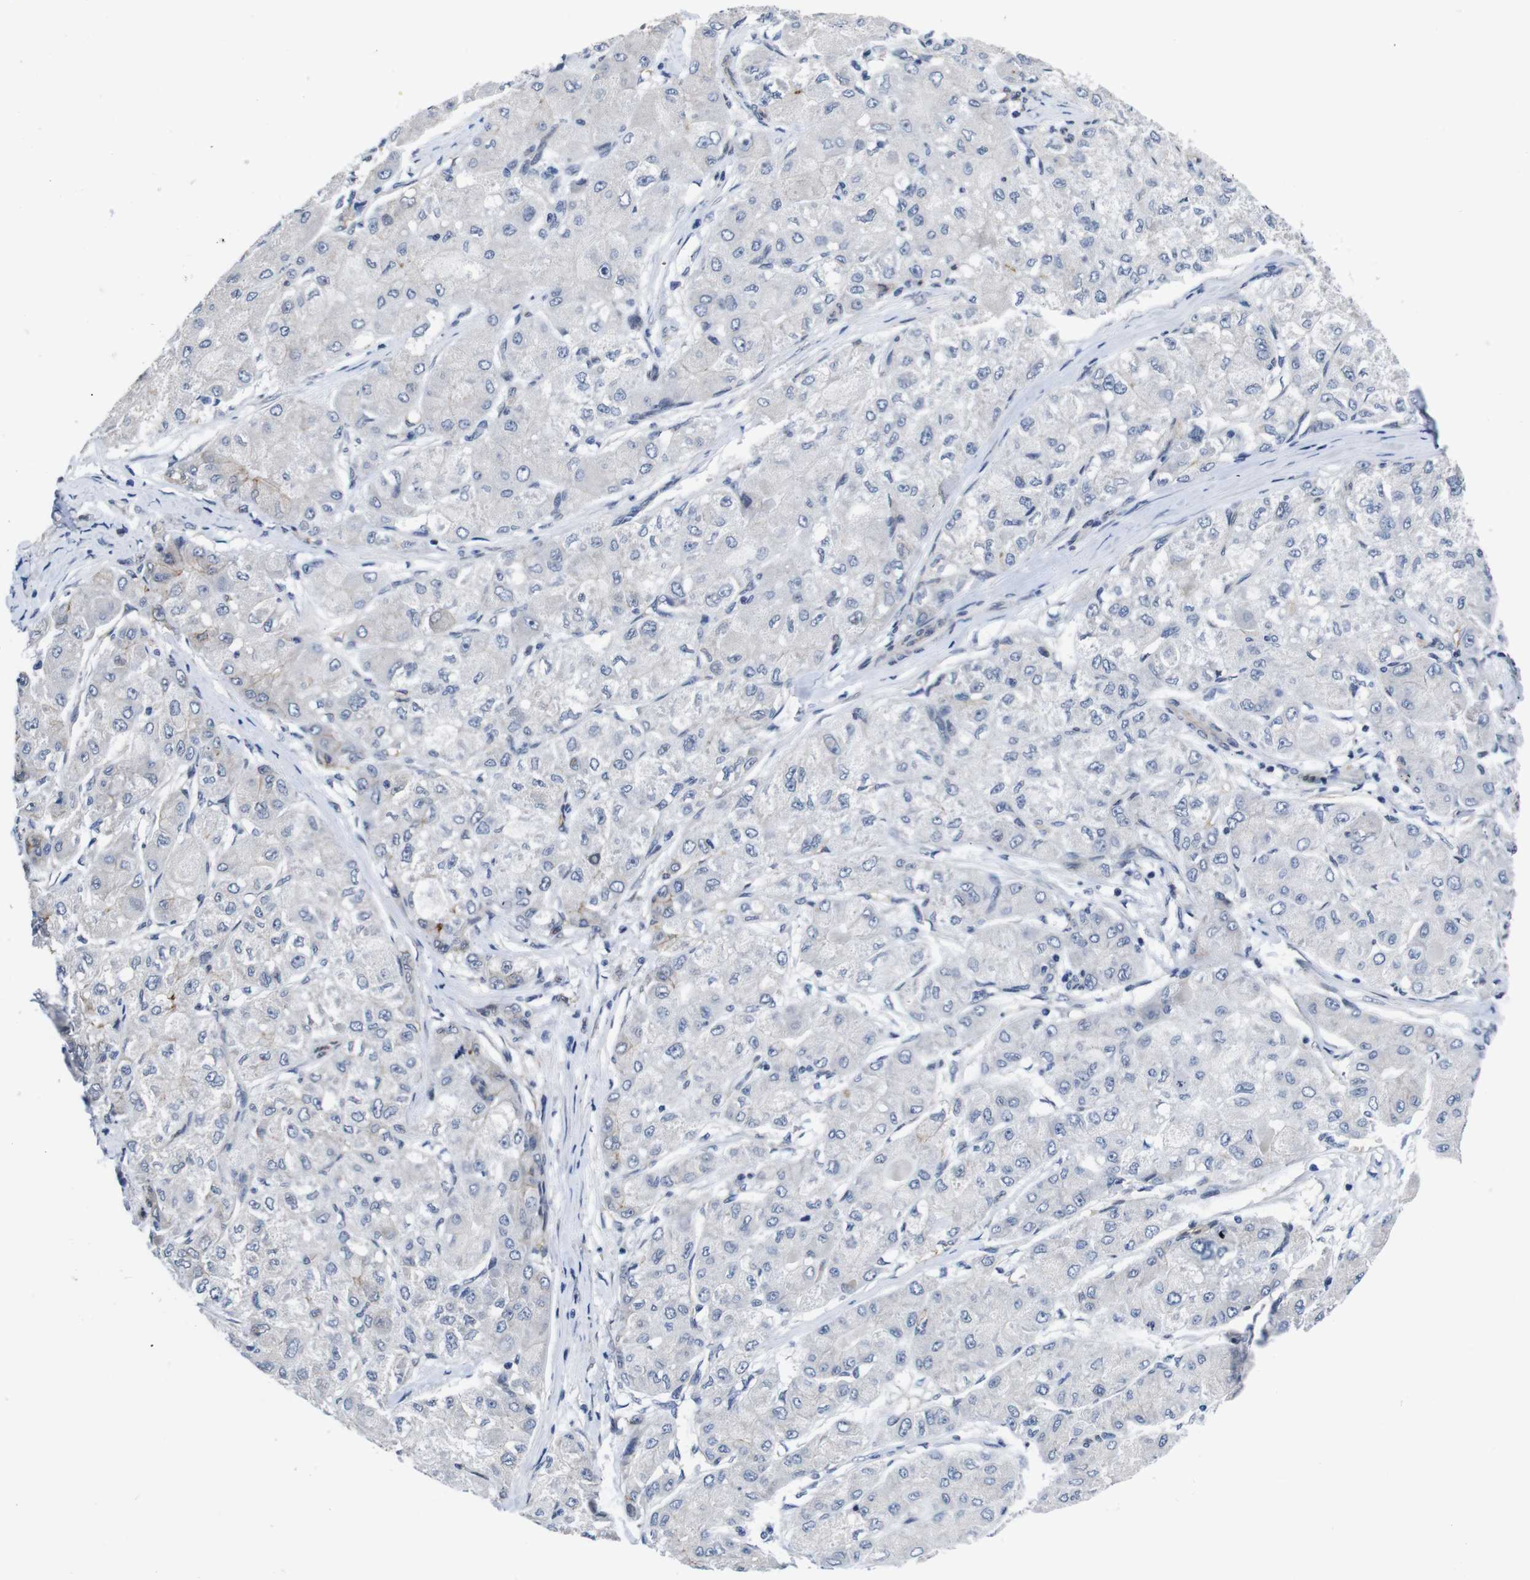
{"staining": {"intensity": "negative", "quantity": "none", "location": "none"}, "tissue": "liver cancer", "cell_type": "Tumor cells", "image_type": "cancer", "snomed": [{"axis": "morphology", "description": "Carcinoma, Hepatocellular, NOS"}, {"axis": "topography", "description": "Liver"}], "caption": "Liver cancer stained for a protein using IHC exhibits no positivity tumor cells.", "gene": "SOCS3", "patient": {"sex": "male", "age": 80}}